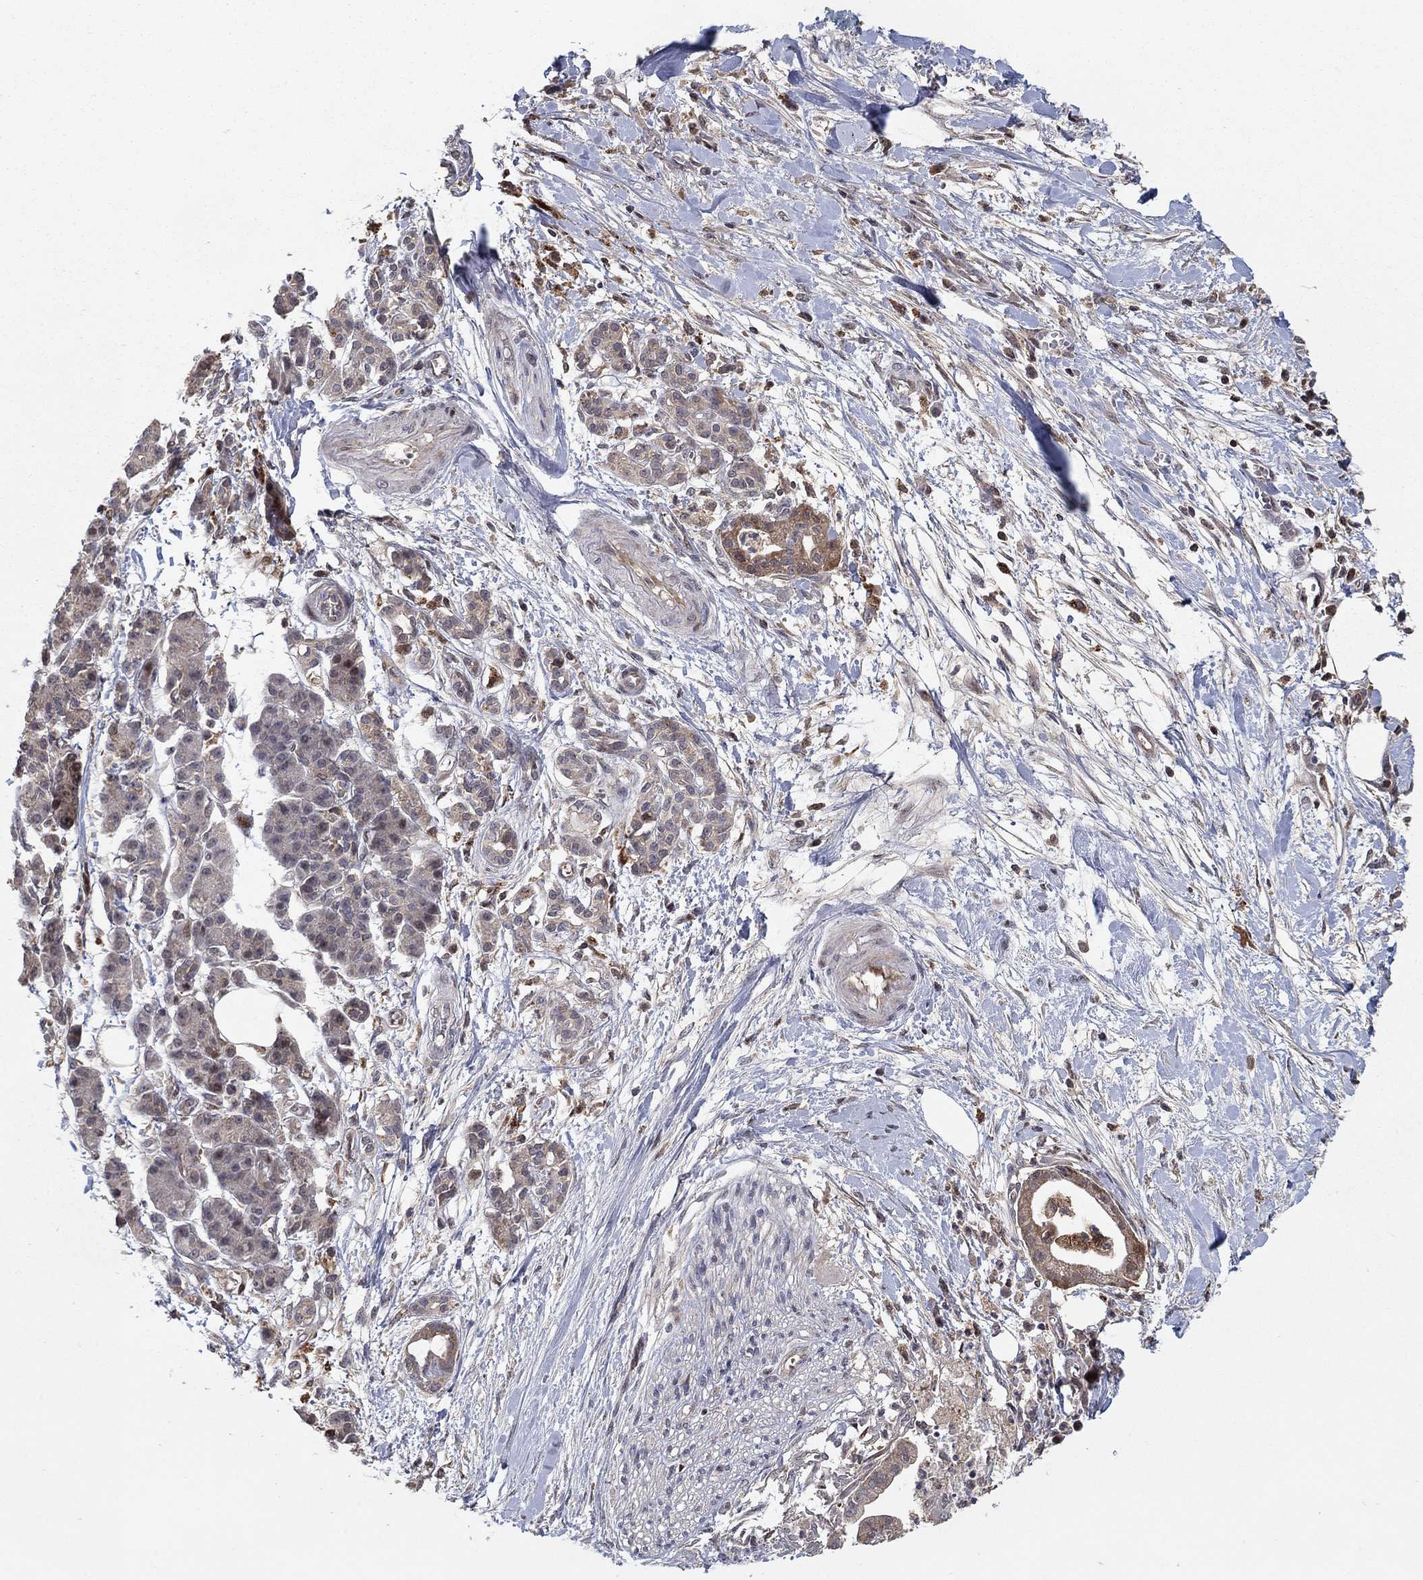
{"staining": {"intensity": "moderate", "quantity": "<25%", "location": "cytoplasmic/membranous"}, "tissue": "pancreatic cancer", "cell_type": "Tumor cells", "image_type": "cancer", "snomed": [{"axis": "morphology", "description": "Normal tissue, NOS"}, {"axis": "morphology", "description": "Adenocarcinoma, NOS"}, {"axis": "topography", "description": "Lymph node"}, {"axis": "topography", "description": "Pancreas"}], "caption": "Pancreatic cancer was stained to show a protein in brown. There is low levels of moderate cytoplasmic/membranous positivity in approximately <25% of tumor cells.", "gene": "LPCAT4", "patient": {"sex": "female", "age": 58}}